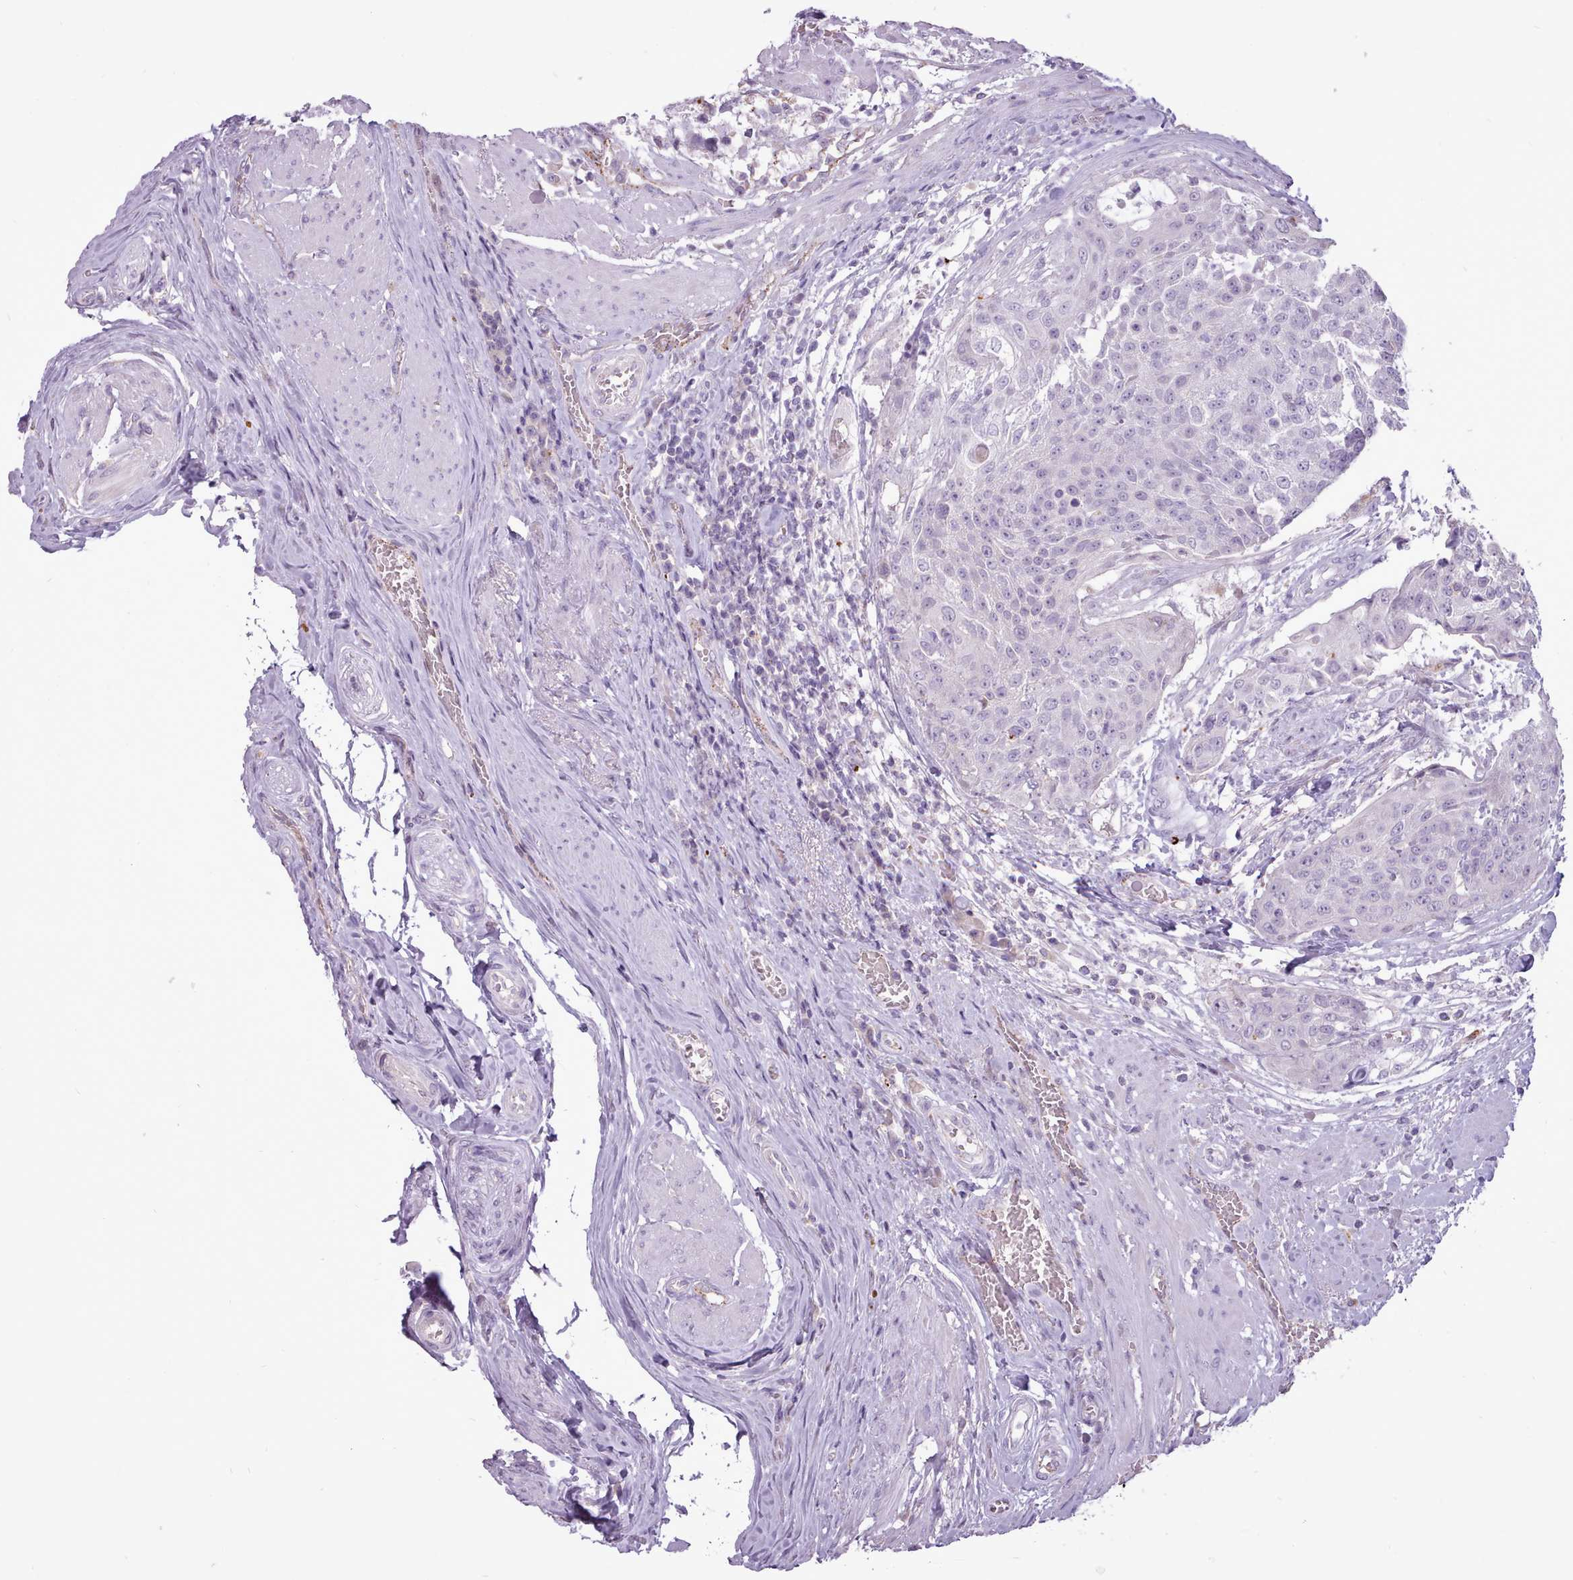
{"staining": {"intensity": "negative", "quantity": "none", "location": "none"}, "tissue": "urothelial cancer", "cell_type": "Tumor cells", "image_type": "cancer", "snomed": [{"axis": "morphology", "description": "Urothelial carcinoma, High grade"}, {"axis": "topography", "description": "Urinary bladder"}], "caption": "Immunohistochemistry (IHC) histopathology image of neoplastic tissue: urothelial cancer stained with DAB shows no significant protein positivity in tumor cells.", "gene": "ATRAID", "patient": {"sex": "female", "age": 63}}